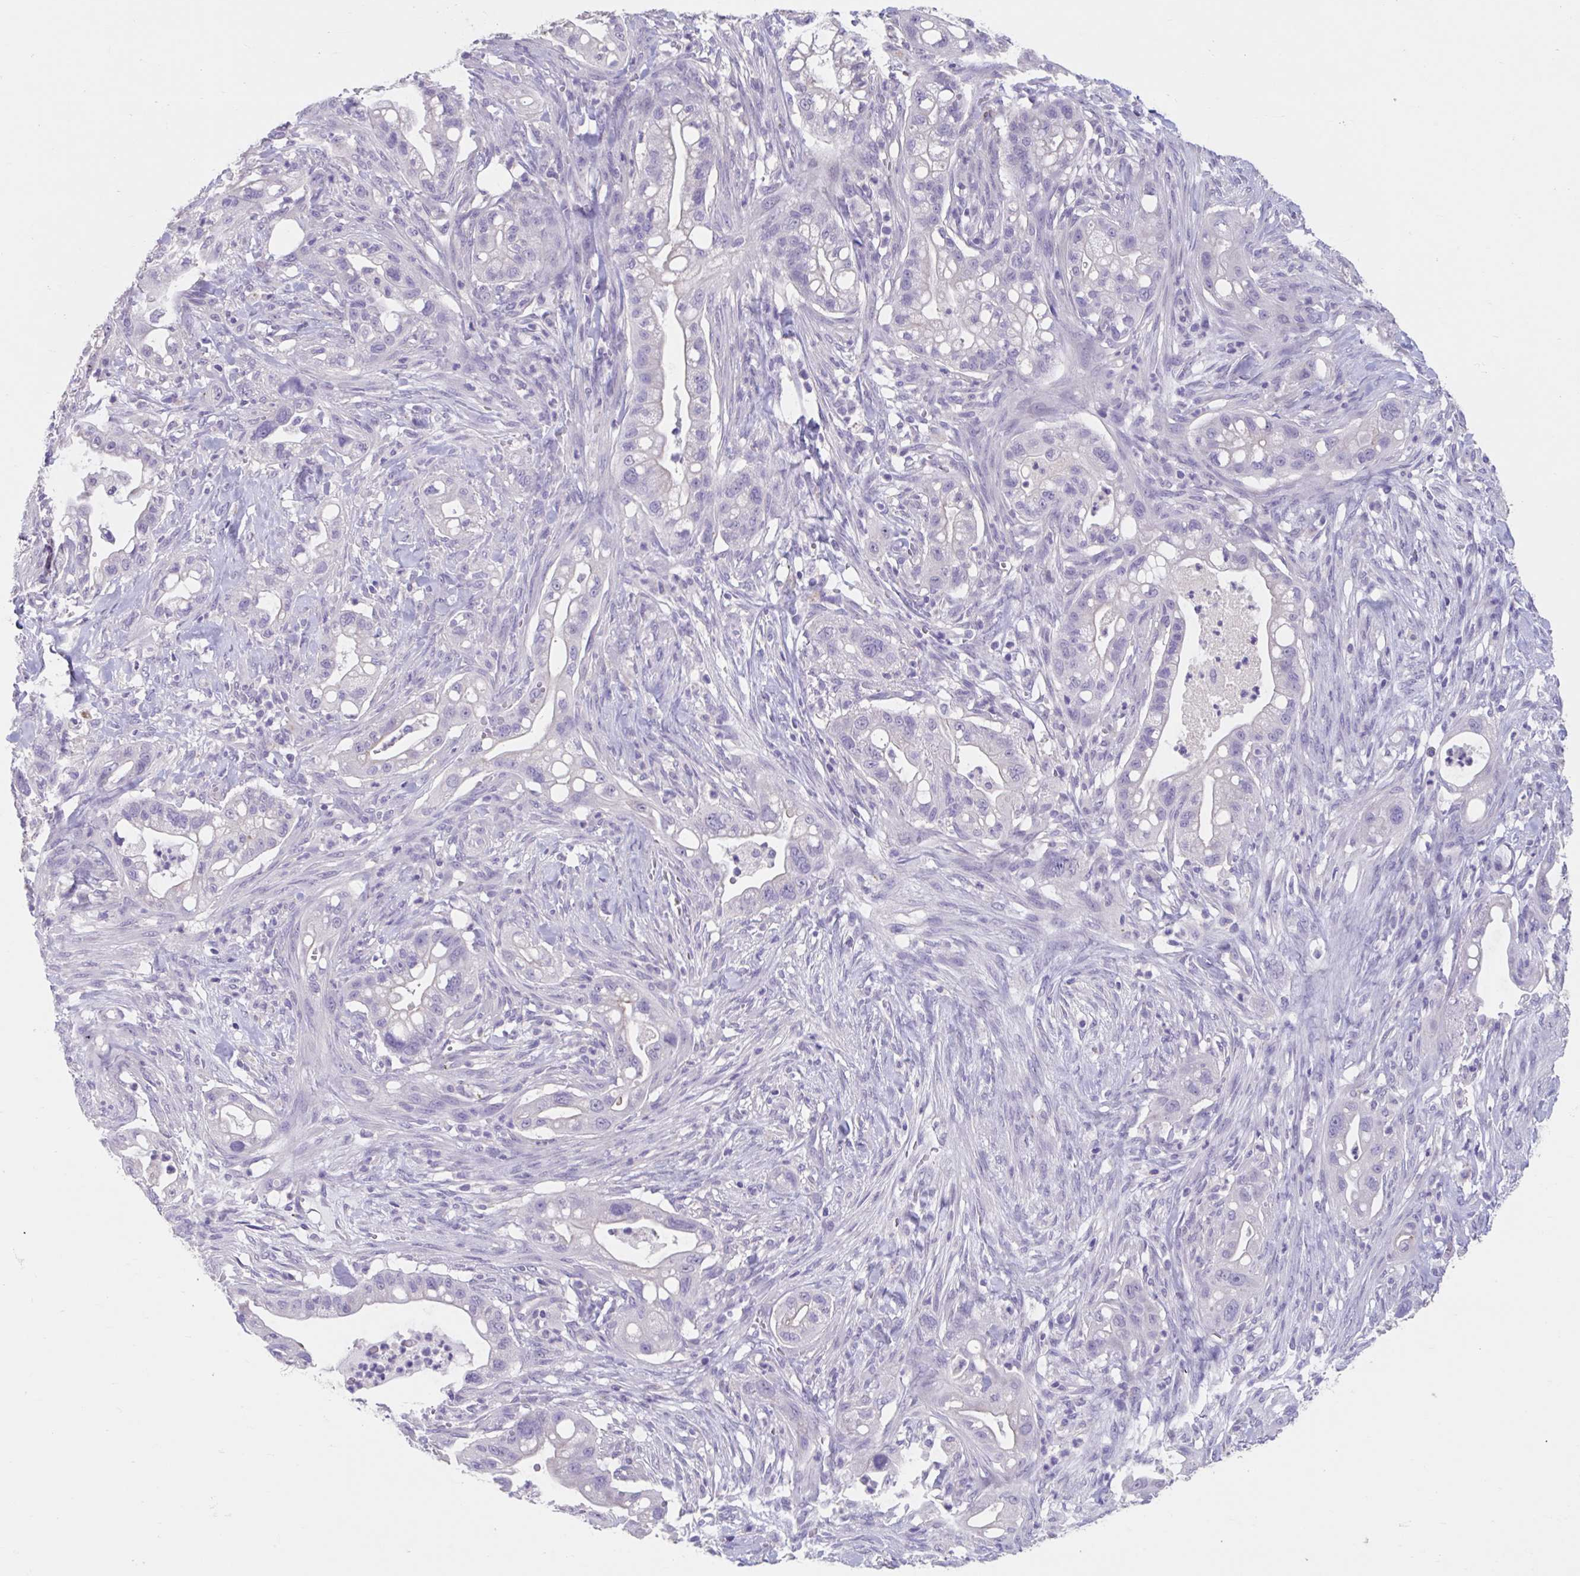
{"staining": {"intensity": "negative", "quantity": "none", "location": "none"}, "tissue": "pancreatic cancer", "cell_type": "Tumor cells", "image_type": "cancer", "snomed": [{"axis": "morphology", "description": "Adenocarcinoma, NOS"}, {"axis": "topography", "description": "Pancreas"}], "caption": "This is a histopathology image of immunohistochemistry (IHC) staining of adenocarcinoma (pancreatic), which shows no staining in tumor cells.", "gene": "GPR162", "patient": {"sex": "male", "age": 44}}